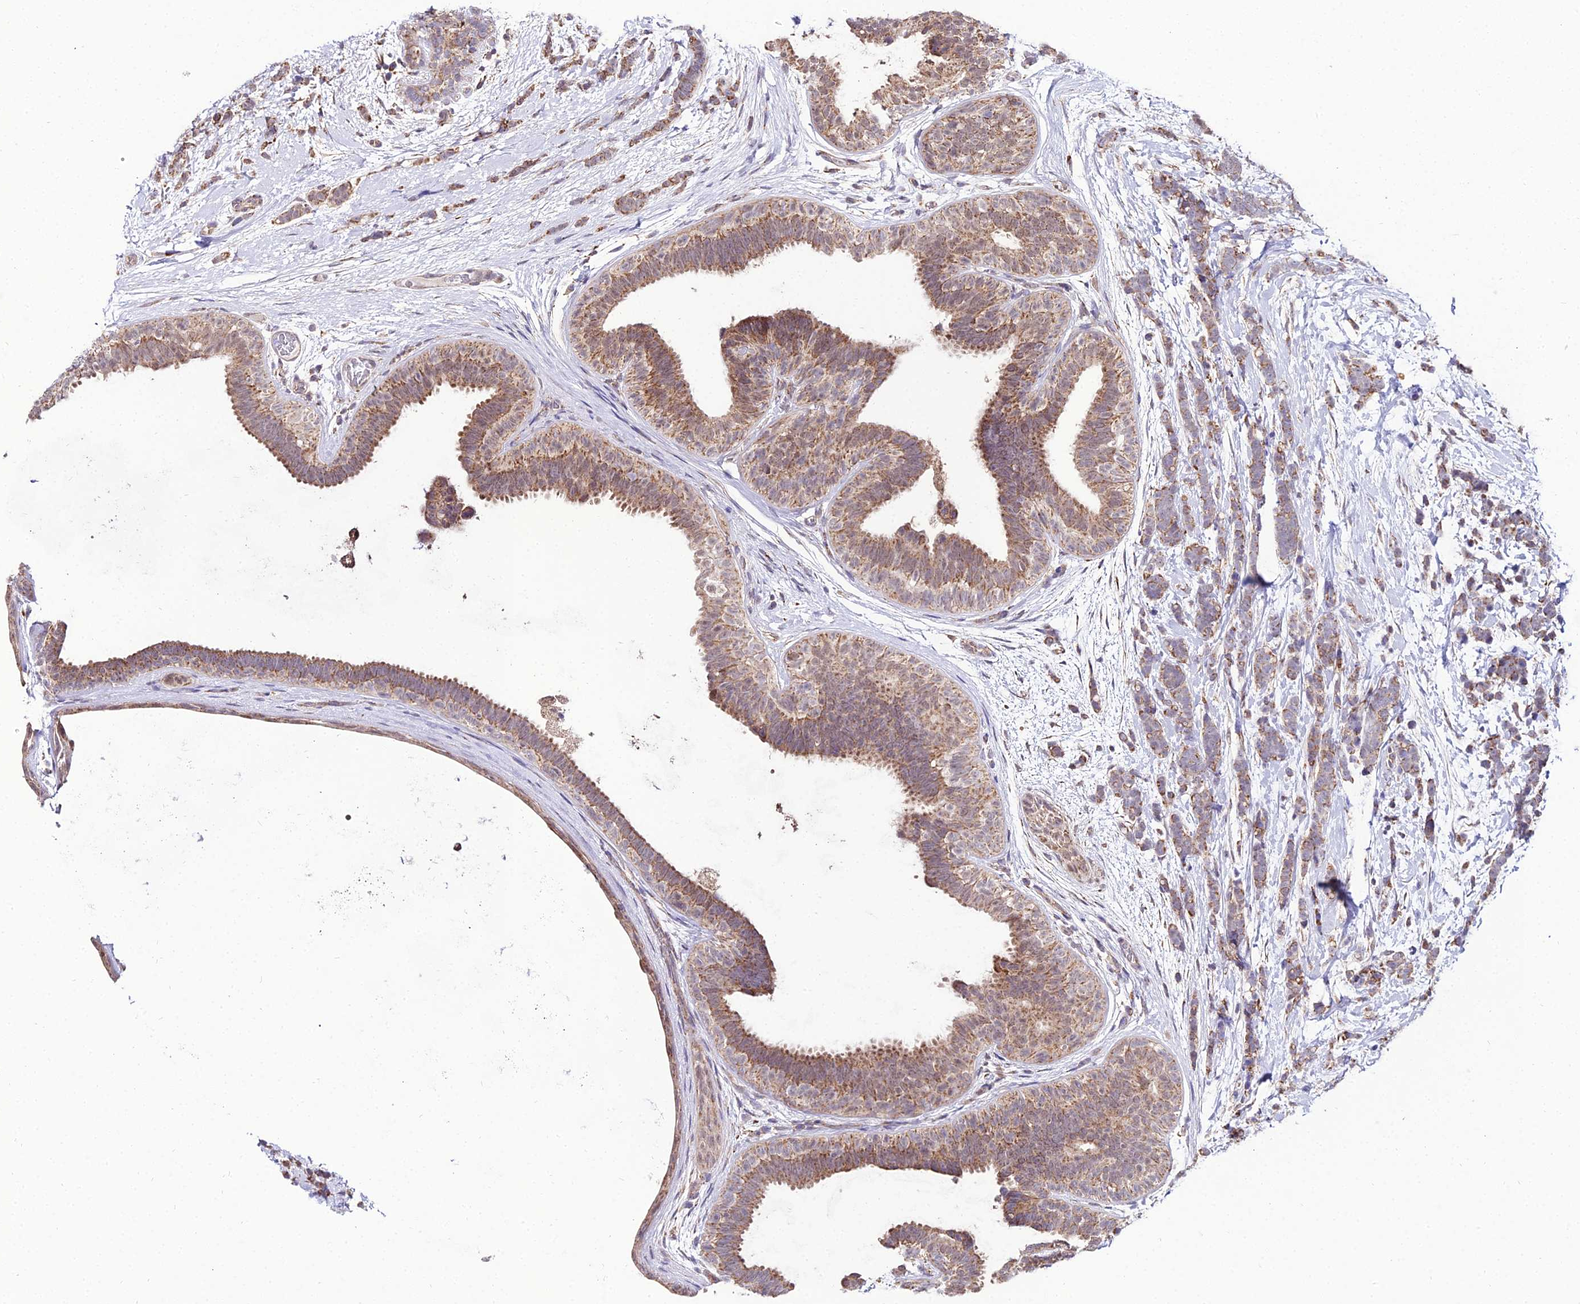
{"staining": {"intensity": "moderate", "quantity": ">75%", "location": "cytoplasmic/membranous"}, "tissue": "breast cancer", "cell_type": "Tumor cells", "image_type": "cancer", "snomed": [{"axis": "morphology", "description": "Lobular carcinoma"}, {"axis": "topography", "description": "Breast"}], "caption": "The histopathology image exhibits staining of breast cancer (lobular carcinoma), revealing moderate cytoplasmic/membranous protein expression (brown color) within tumor cells.", "gene": "PSMD2", "patient": {"sex": "female", "age": 58}}